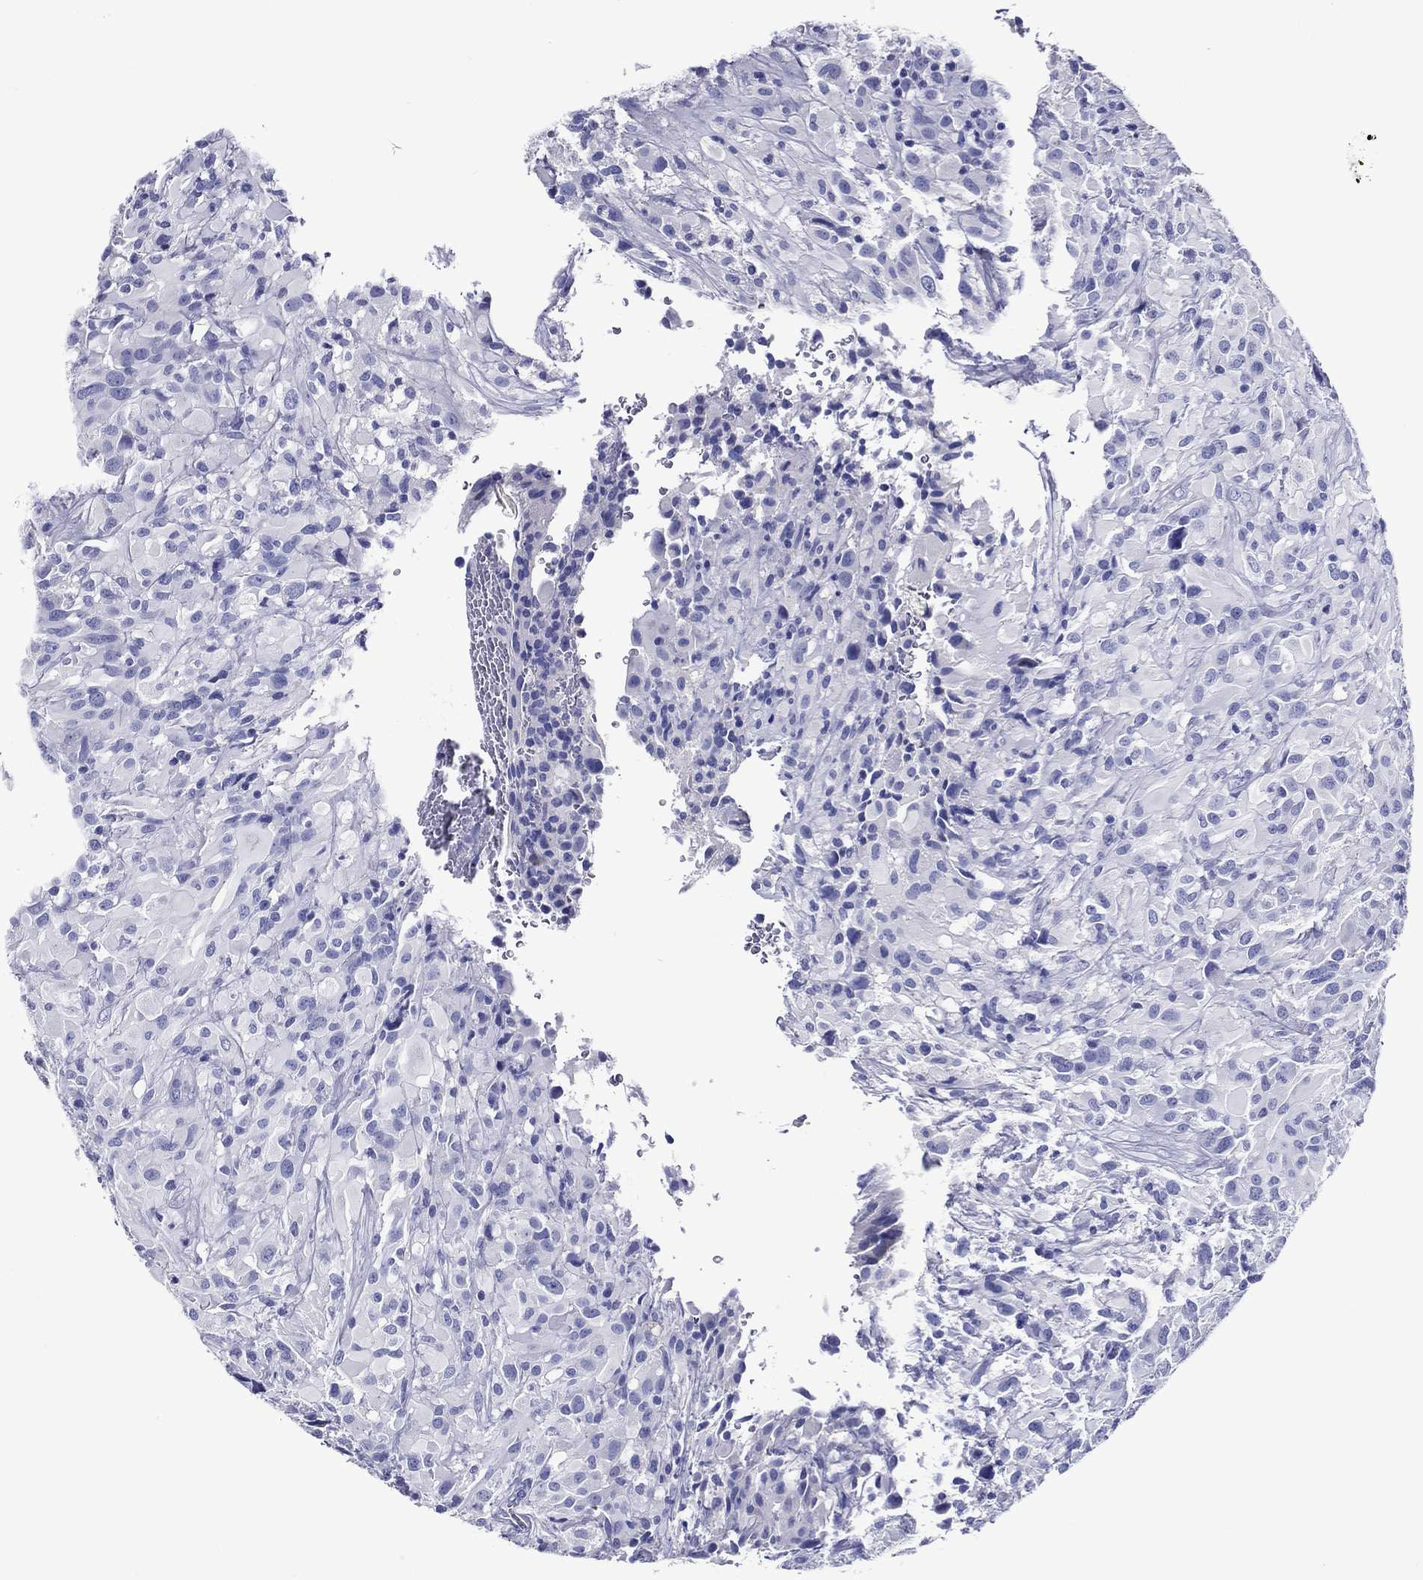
{"staining": {"intensity": "negative", "quantity": "none", "location": "none"}, "tissue": "glioma", "cell_type": "Tumor cells", "image_type": "cancer", "snomed": [{"axis": "morphology", "description": "Glioma, malignant, High grade"}, {"axis": "topography", "description": "Cerebral cortex"}], "caption": "Glioma was stained to show a protein in brown. There is no significant expression in tumor cells.", "gene": "ACE2", "patient": {"sex": "male", "age": 35}}